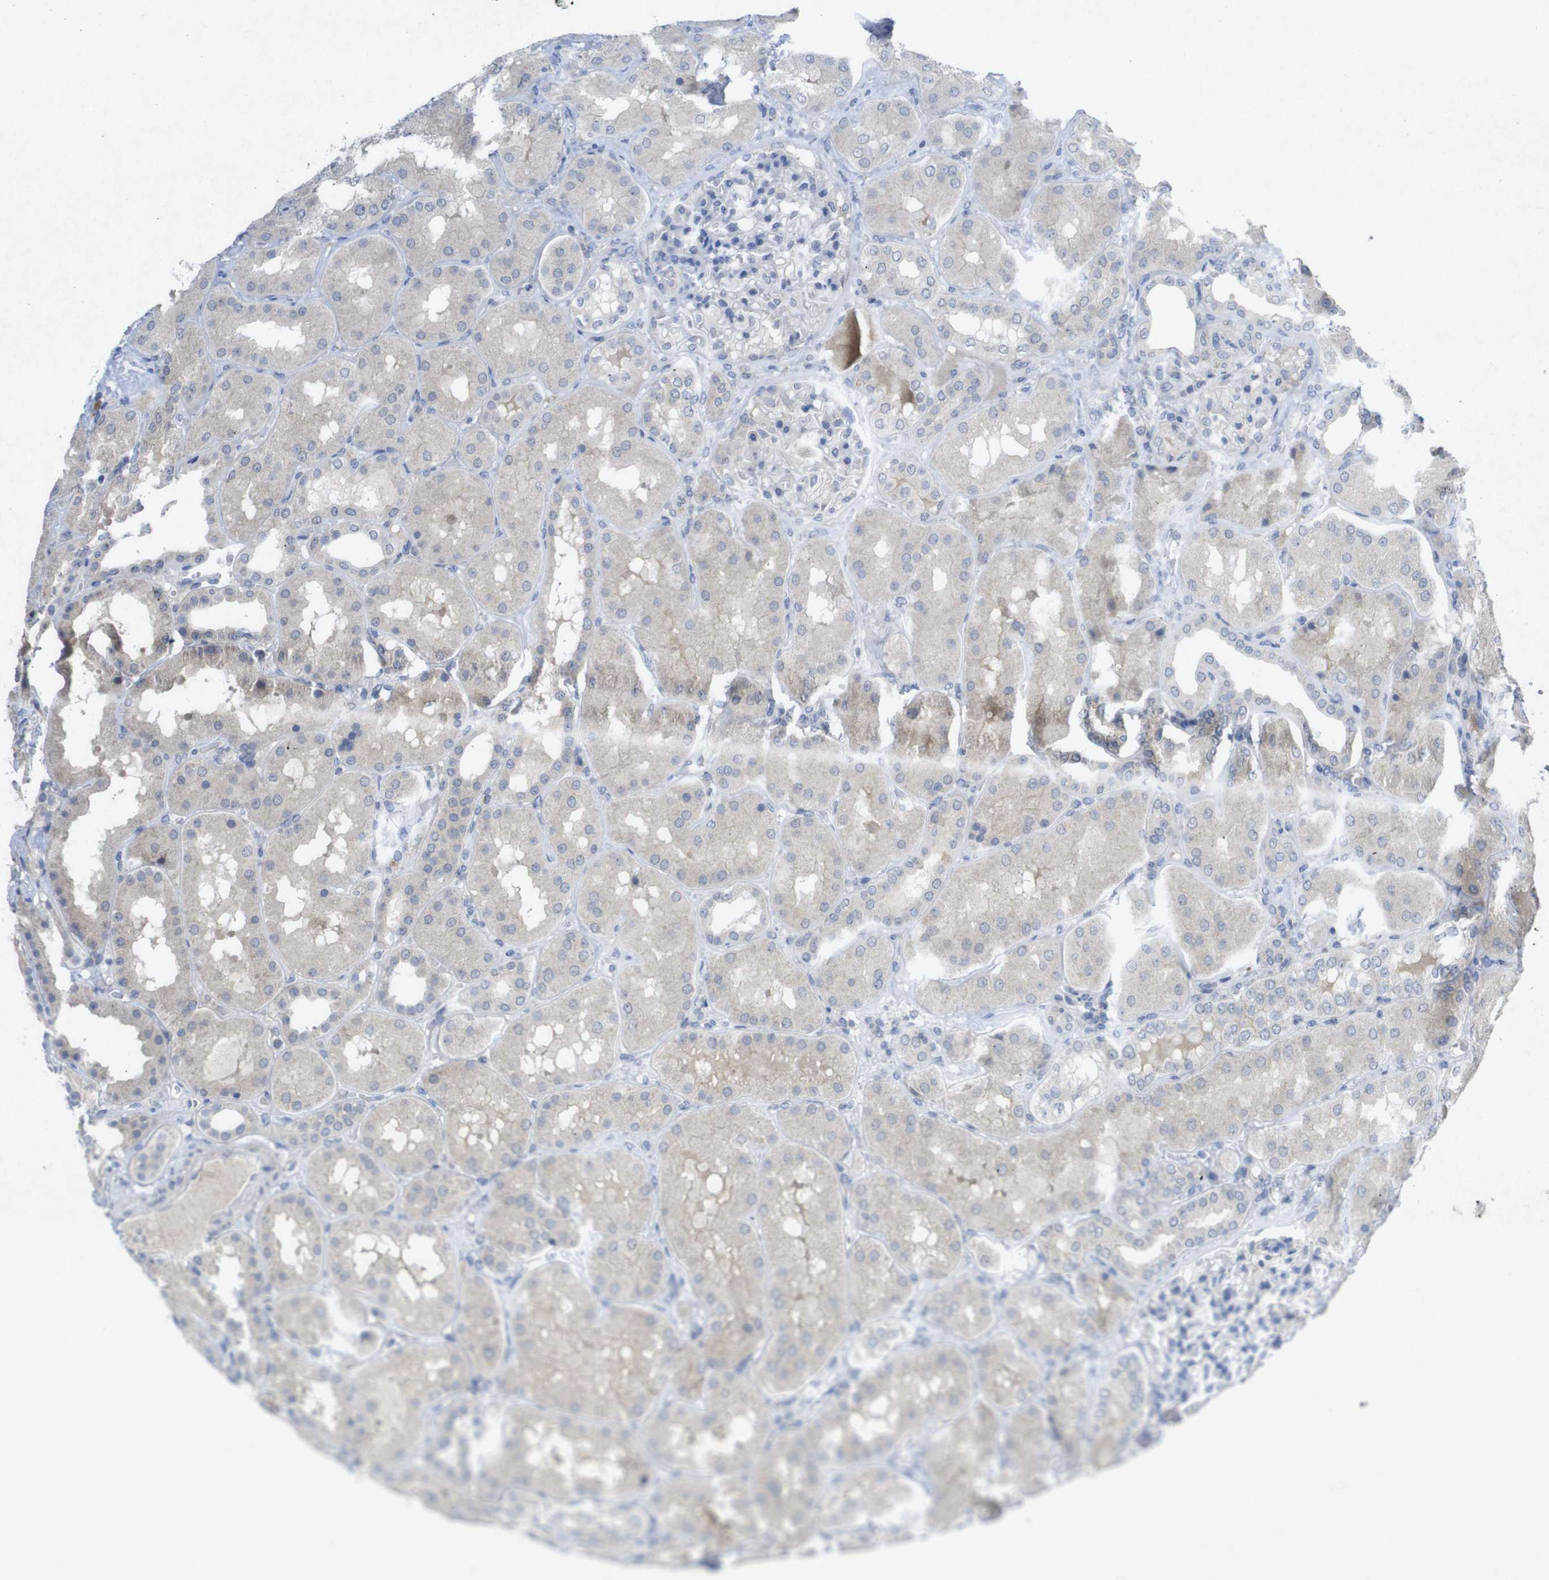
{"staining": {"intensity": "negative", "quantity": "none", "location": "none"}, "tissue": "kidney", "cell_type": "Cells in glomeruli", "image_type": "normal", "snomed": [{"axis": "morphology", "description": "Normal tissue, NOS"}, {"axis": "topography", "description": "Kidney"}], "caption": "Cells in glomeruli are negative for brown protein staining in benign kidney. (DAB (3,3'-diaminobenzidine) IHC with hematoxylin counter stain).", "gene": "SLAMF7", "patient": {"sex": "female", "age": 56}}